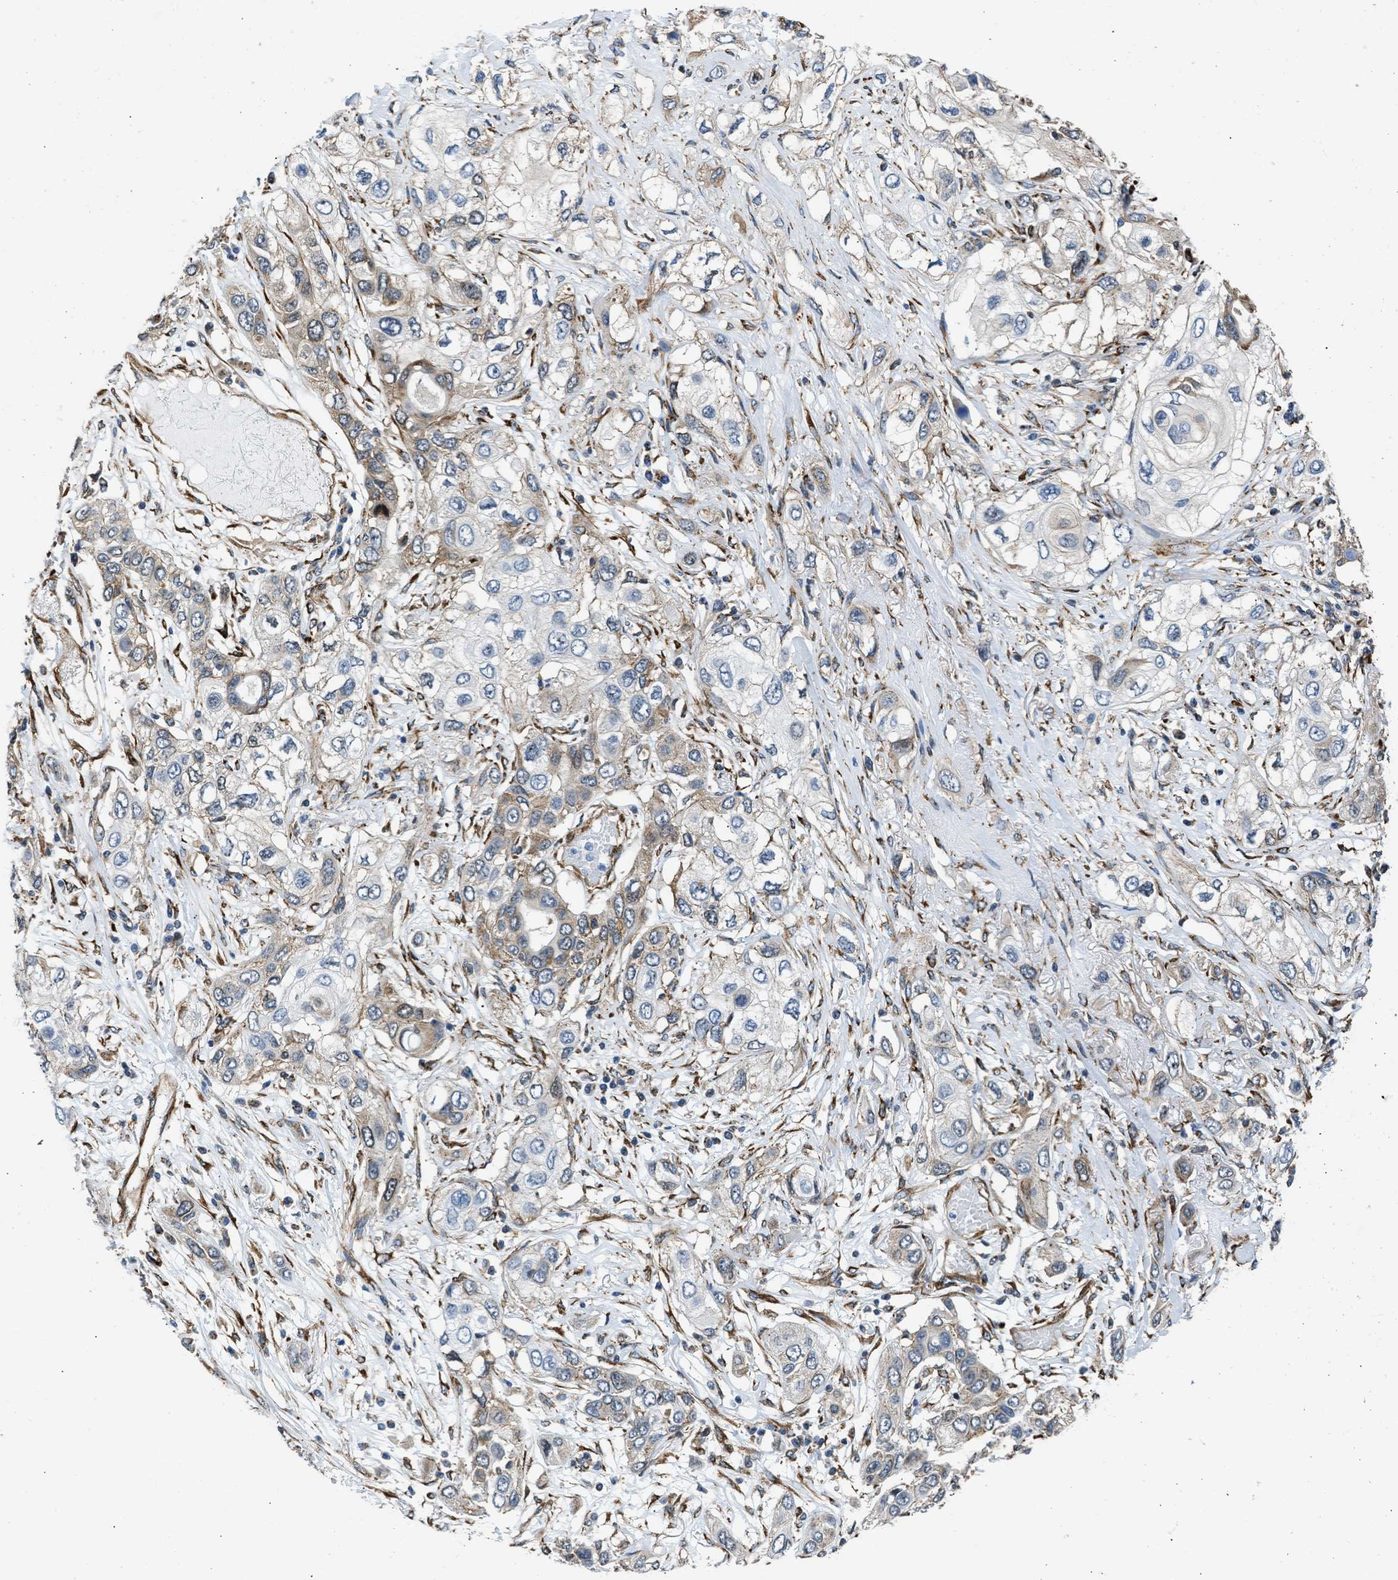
{"staining": {"intensity": "weak", "quantity": "<25%", "location": "cytoplasmic/membranous"}, "tissue": "lung cancer", "cell_type": "Tumor cells", "image_type": "cancer", "snomed": [{"axis": "morphology", "description": "Squamous cell carcinoma, NOS"}, {"axis": "topography", "description": "Lung"}], "caption": "An immunohistochemistry (IHC) image of squamous cell carcinoma (lung) is shown. There is no staining in tumor cells of squamous cell carcinoma (lung).", "gene": "SEPTIN2", "patient": {"sex": "male", "age": 71}}